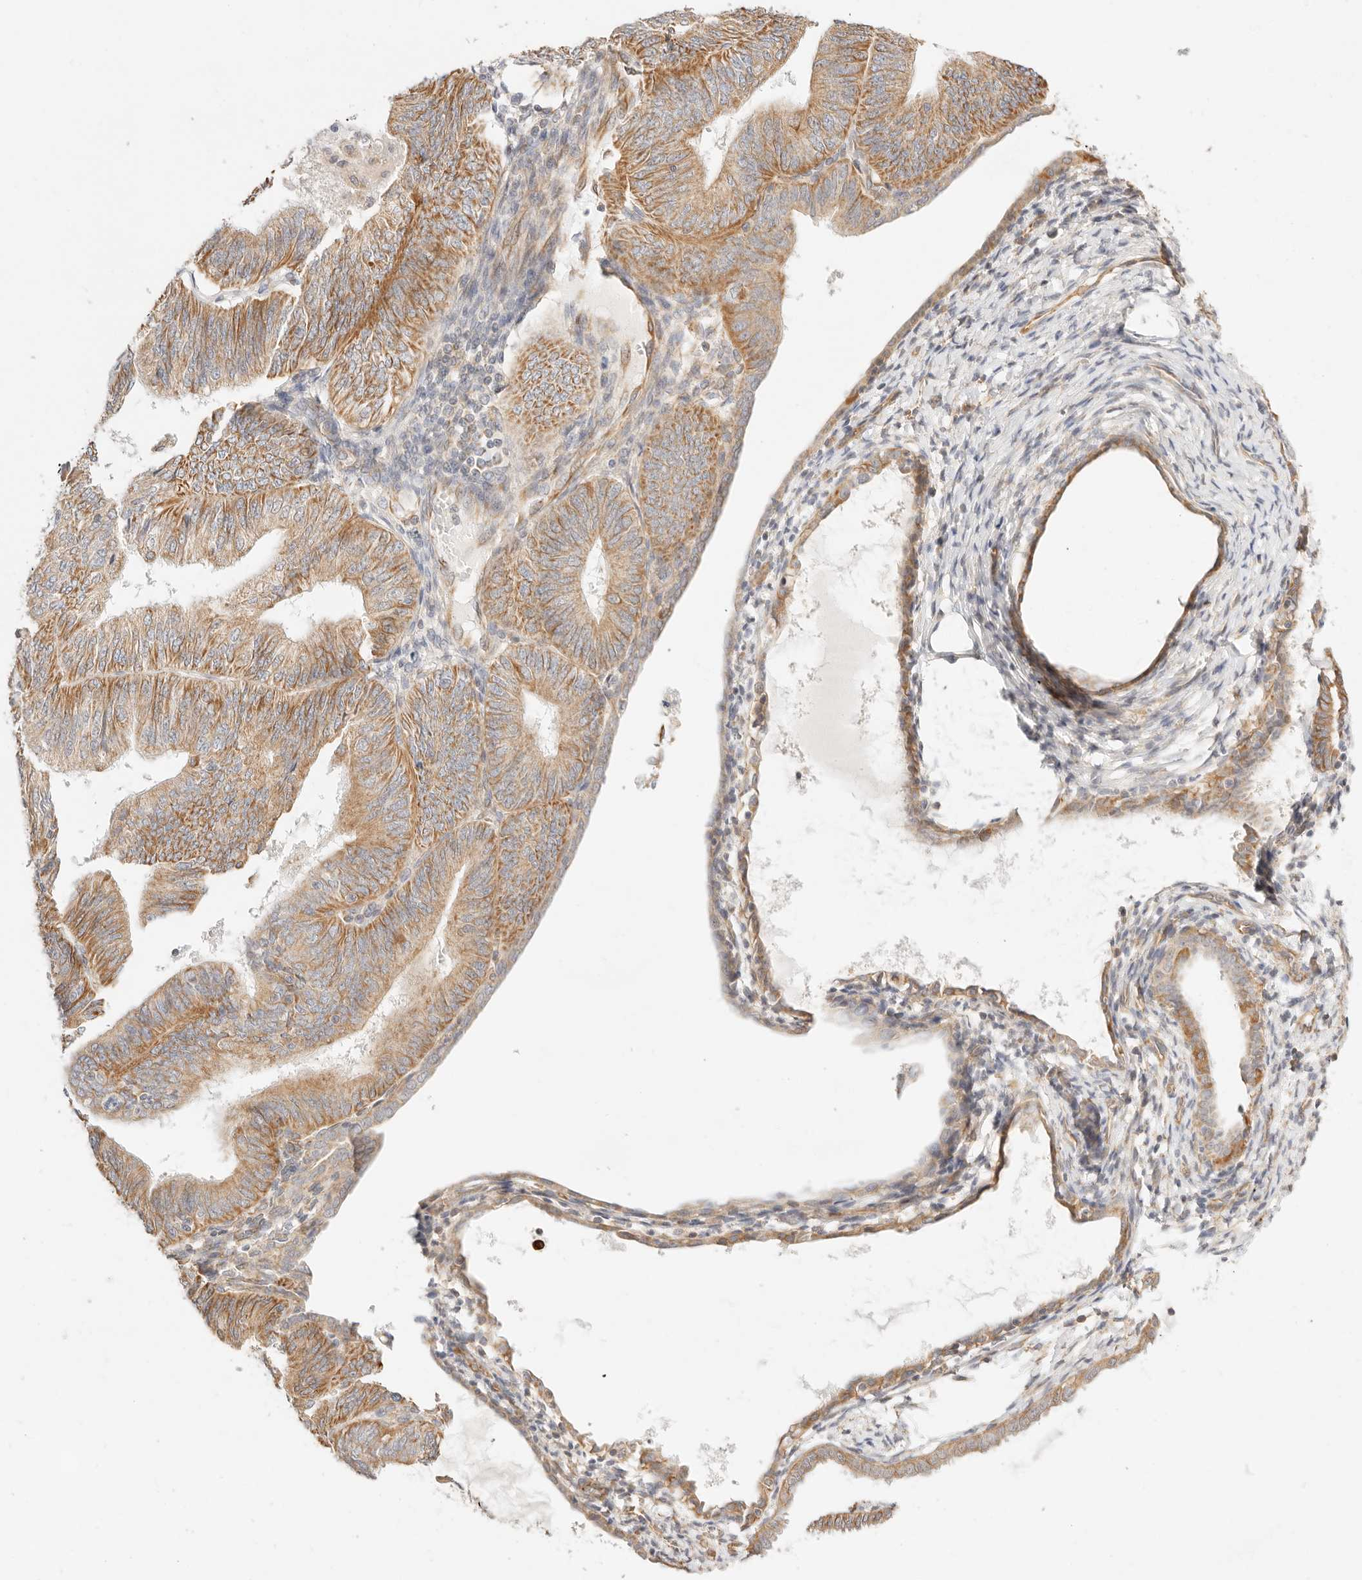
{"staining": {"intensity": "moderate", "quantity": ">75%", "location": "cytoplasmic/membranous"}, "tissue": "endometrial cancer", "cell_type": "Tumor cells", "image_type": "cancer", "snomed": [{"axis": "morphology", "description": "Adenocarcinoma, NOS"}, {"axis": "topography", "description": "Endometrium"}], "caption": "Brown immunohistochemical staining in endometrial cancer (adenocarcinoma) reveals moderate cytoplasmic/membranous positivity in approximately >75% of tumor cells.", "gene": "ZC3H11A", "patient": {"sex": "female", "age": 58}}